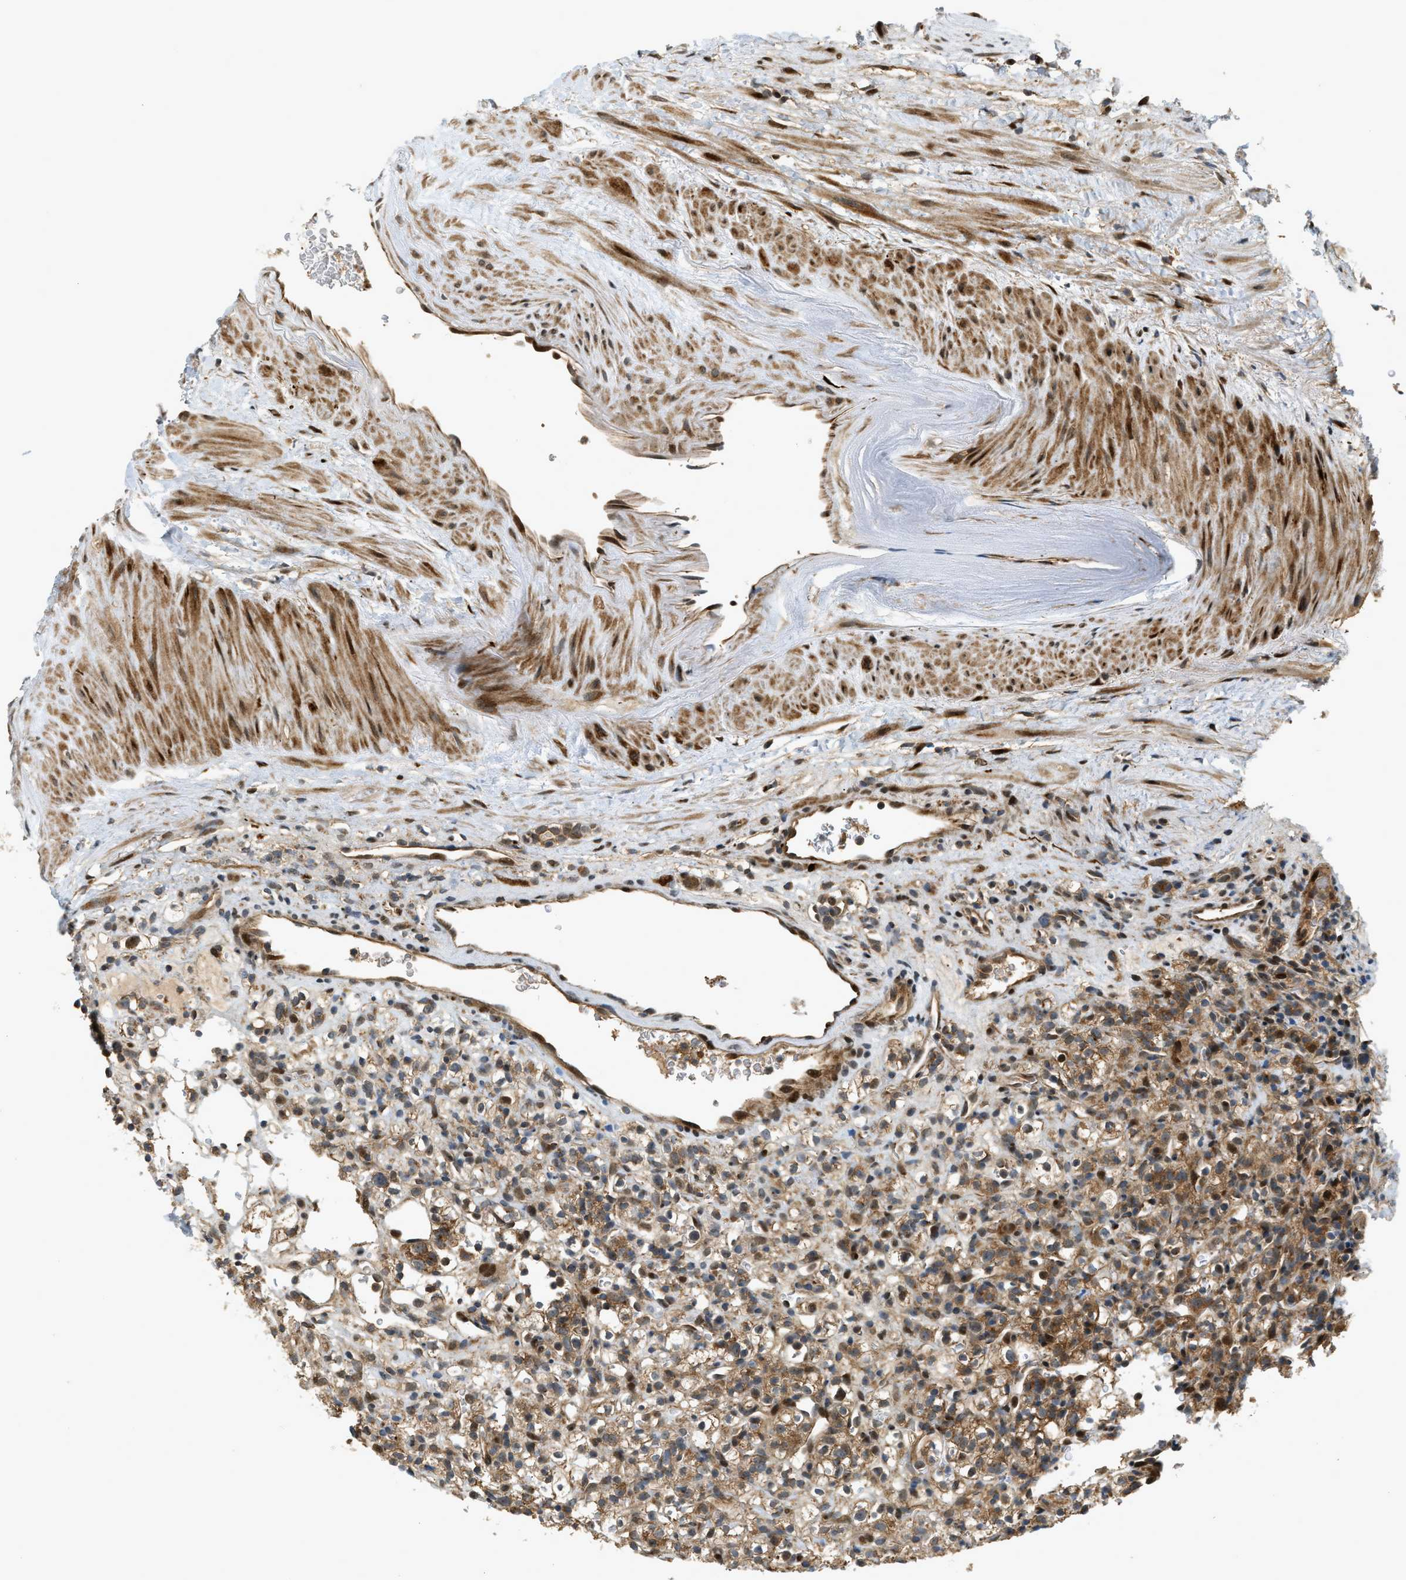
{"staining": {"intensity": "moderate", "quantity": ">75%", "location": "cytoplasmic/membranous"}, "tissue": "renal cancer", "cell_type": "Tumor cells", "image_type": "cancer", "snomed": [{"axis": "morphology", "description": "Normal tissue, NOS"}, {"axis": "morphology", "description": "Adenocarcinoma, NOS"}, {"axis": "topography", "description": "Kidney"}], "caption": "Renal cancer (adenocarcinoma) tissue reveals moderate cytoplasmic/membranous positivity in approximately >75% of tumor cells, visualized by immunohistochemistry.", "gene": "TRAPPC14", "patient": {"sex": "female", "age": 72}}